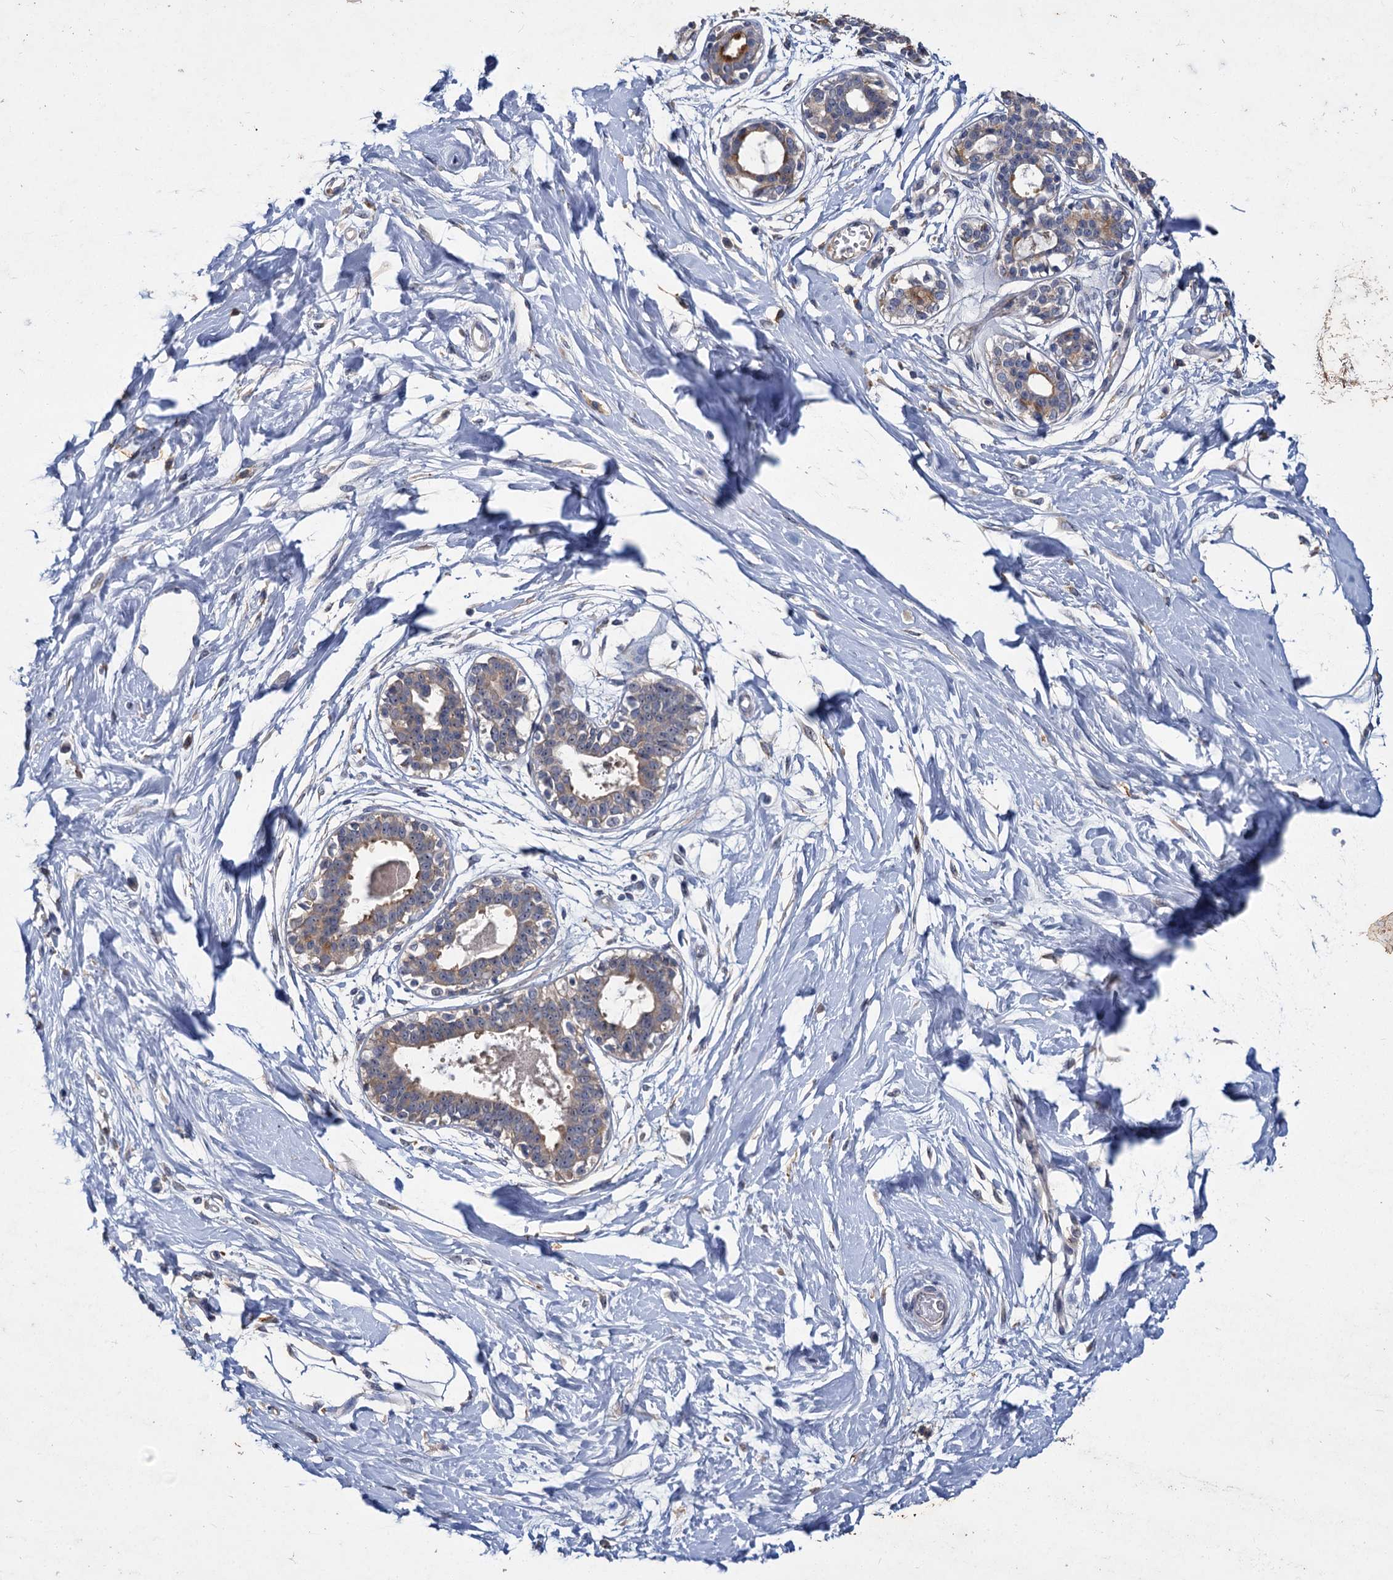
{"staining": {"intensity": "negative", "quantity": "none", "location": "none"}, "tissue": "breast", "cell_type": "Adipocytes", "image_type": "normal", "snomed": [{"axis": "morphology", "description": "Normal tissue, NOS"}, {"axis": "topography", "description": "Breast"}], "caption": "Adipocytes show no significant protein staining in benign breast. (Brightfield microscopy of DAB (3,3'-diaminobenzidine) immunohistochemistry at high magnification).", "gene": "ATP9A", "patient": {"sex": "female", "age": 45}}